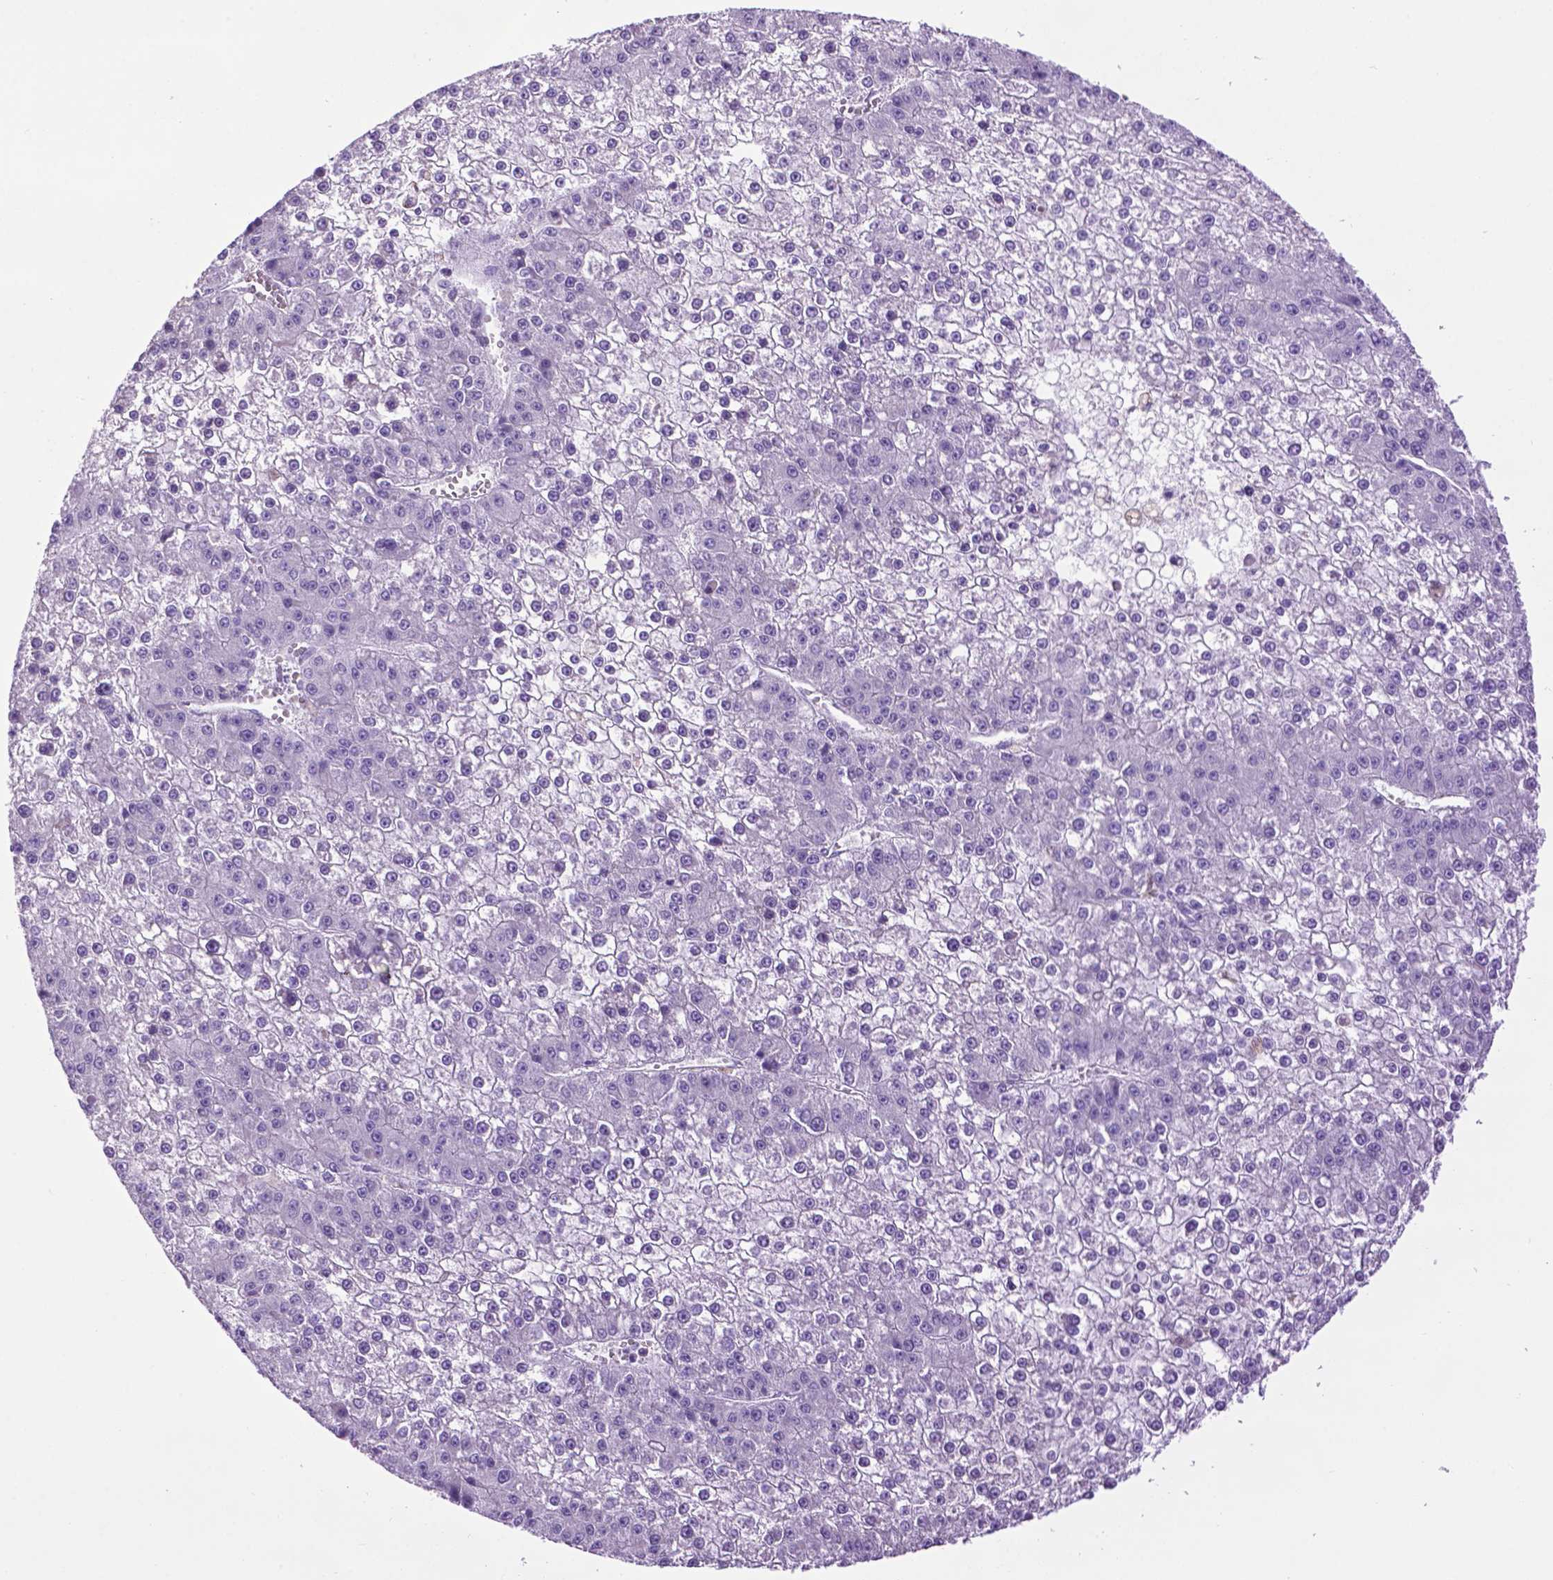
{"staining": {"intensity": "negative", "quantity": "none", "location": "none"}, "tissue": "liver cancer", "cell_type": "Tumor cells", "image_type": "cancer", "snomed": [{"axis": "morphology", "description": "Carcinoma, Hepatocellular, NOS"}, {"axis": "topography", "description": "Liver"}], "caption": "Protein analysis of liver cancer (hepatocellular carcinoma) exhibits no significant positivity in tumor cells.", "gene": "TMEM132E", "patient": {"sex": "female", "age": 73}}